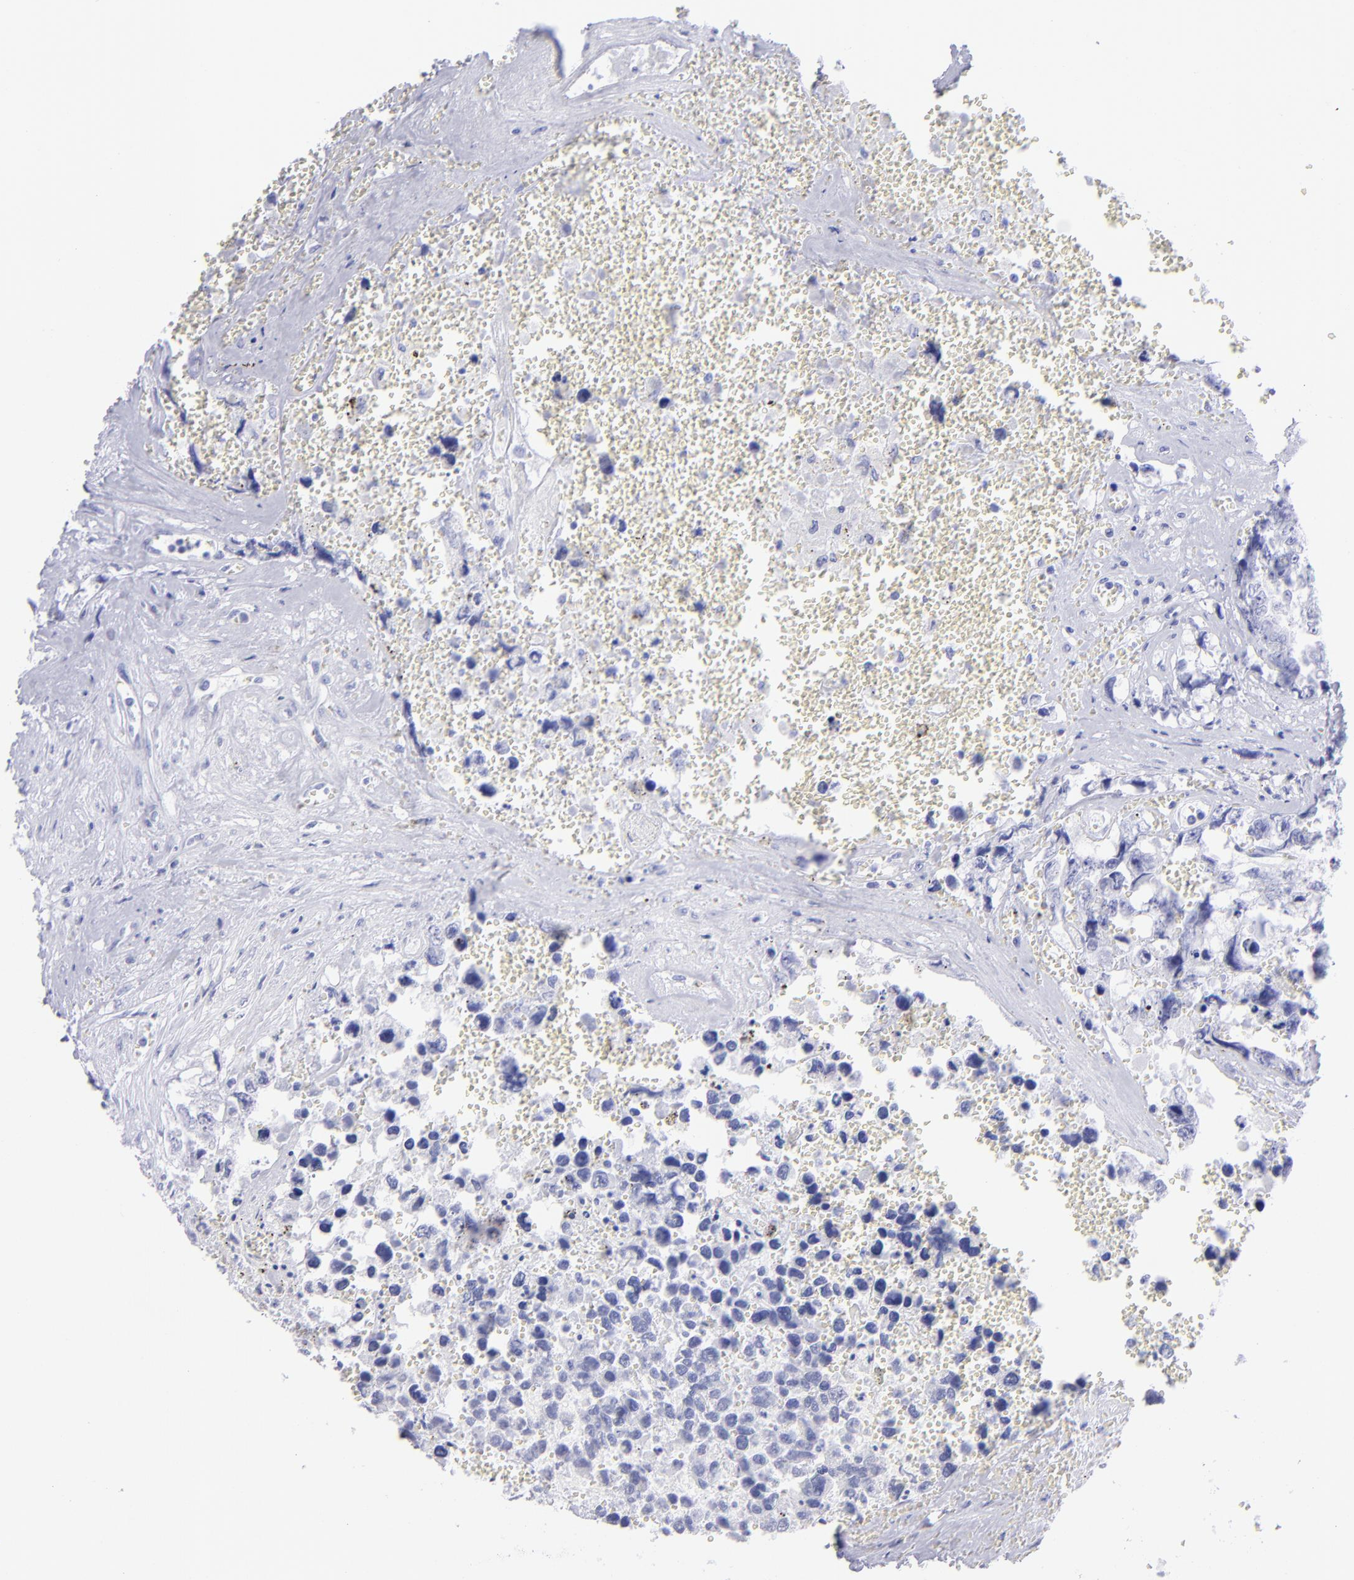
{"staining": {"intensity": "negative", "quantity": "none", "location": "none"}, "tissue": "testis cancer", "cell_type": "Tumor cells", "image_type": "cancer", "snomed": [{"axis": "morphology", "description": "Carcinoma, Embryonal, NOS"}, {"axis": "topography", "description": "Testis"}], "caption": "This is a micrograph of immunohistochemistry (IHC) staining of testis embryonal carcinoma, which shows no positivity in tumor cells.", "gene": "SLC1A3", "patient": {"sex": "male", "age": 31}}